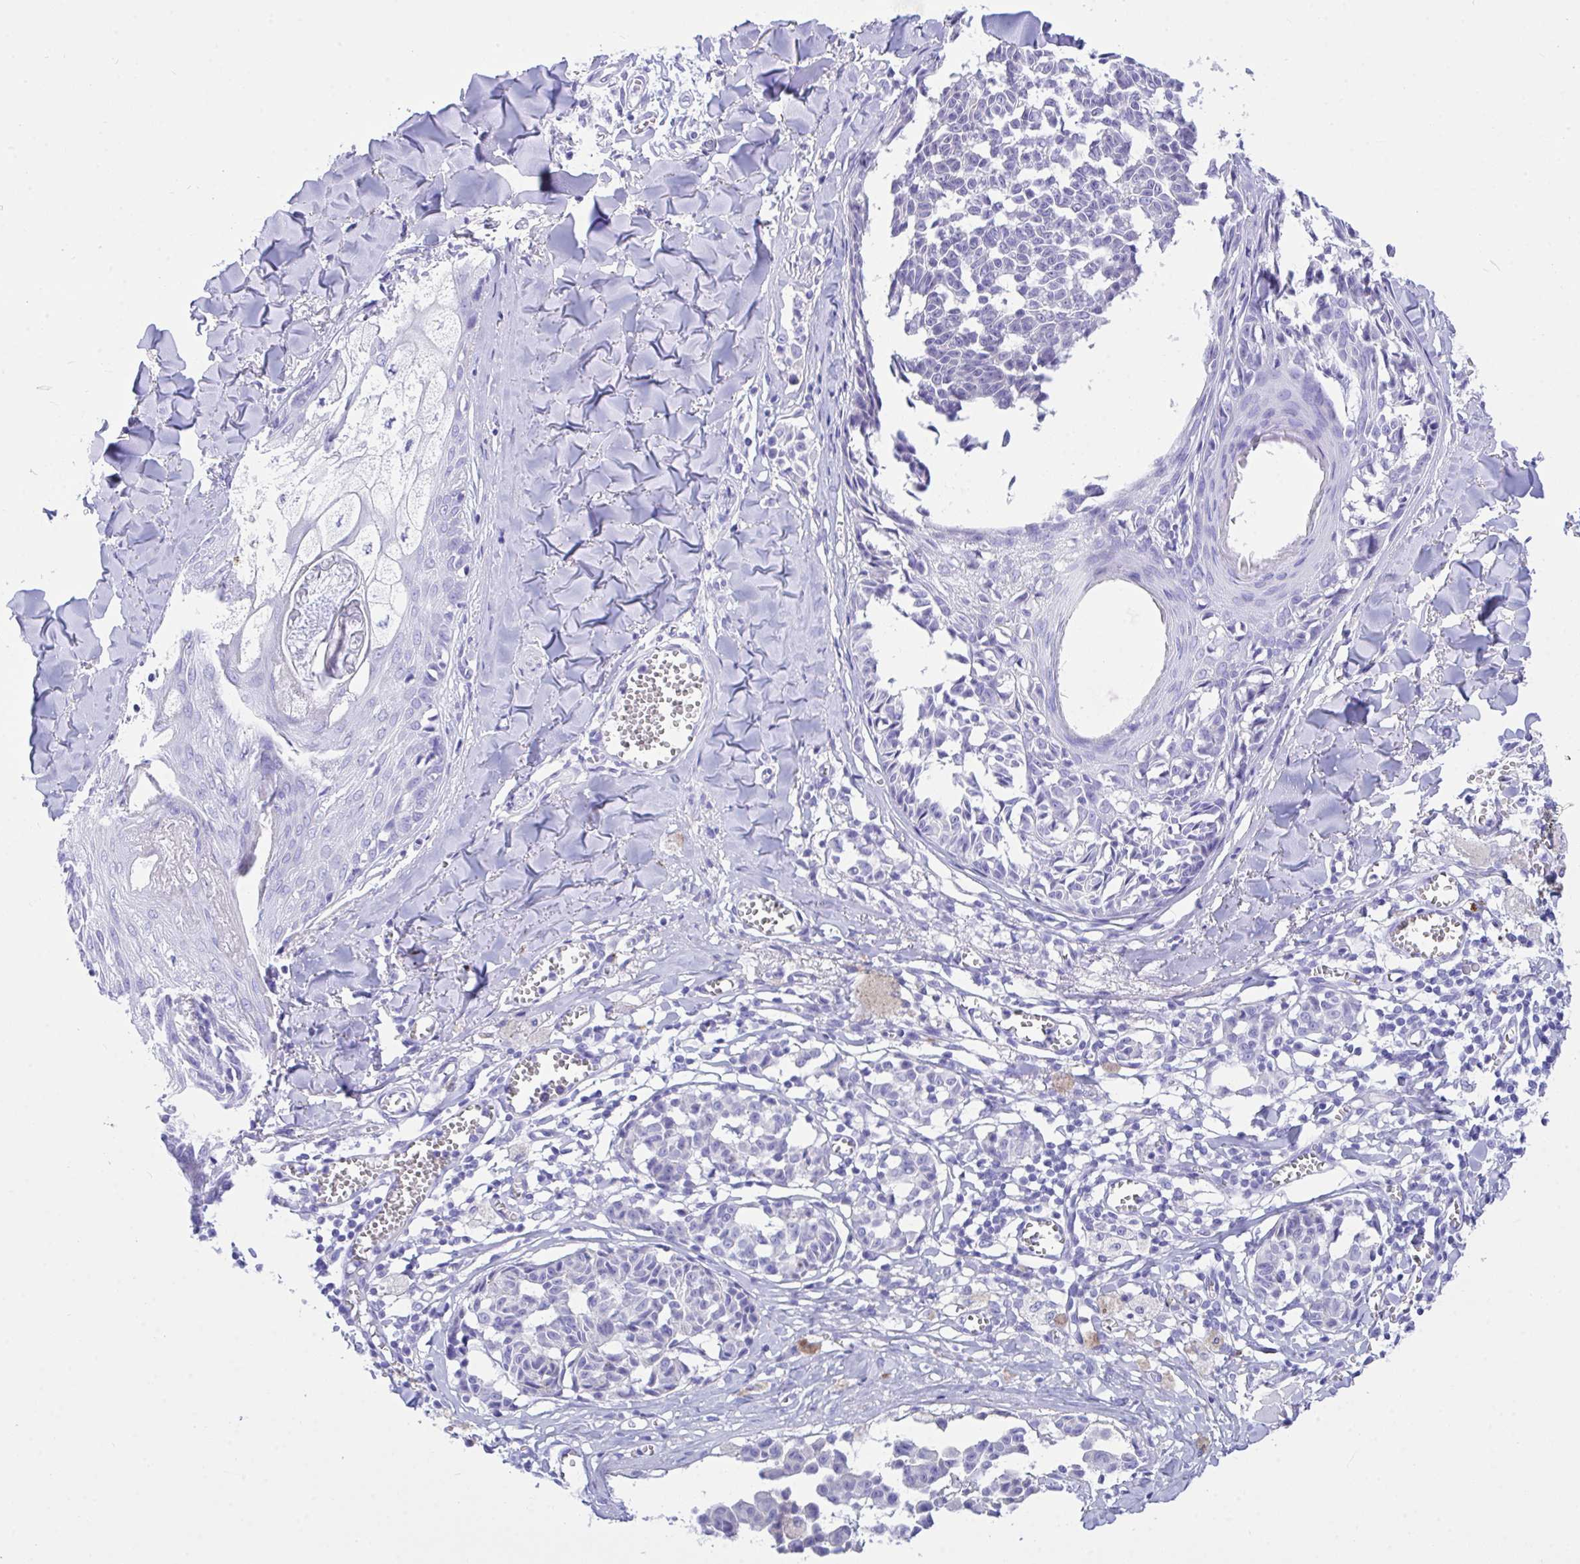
{"staining": {"intensity": "negative", "quantity": "none", "location": "none"}, "tissue": "melanoma", "cell_type": "Tumor cells", "image_type": "cancer", "snomed": [{"axis": "morphology", "description": "Malignant melanoma, NOS"}, {"axis": "topography", "description": "Skin"}], "caption": "Immunohistochemistry image of neoplastic tissue: melanoma stained with DAB reveals no significant protein staining in tumor cells.", "gene": "BEST4", "patient": {"sex": "female", "age": 43}}